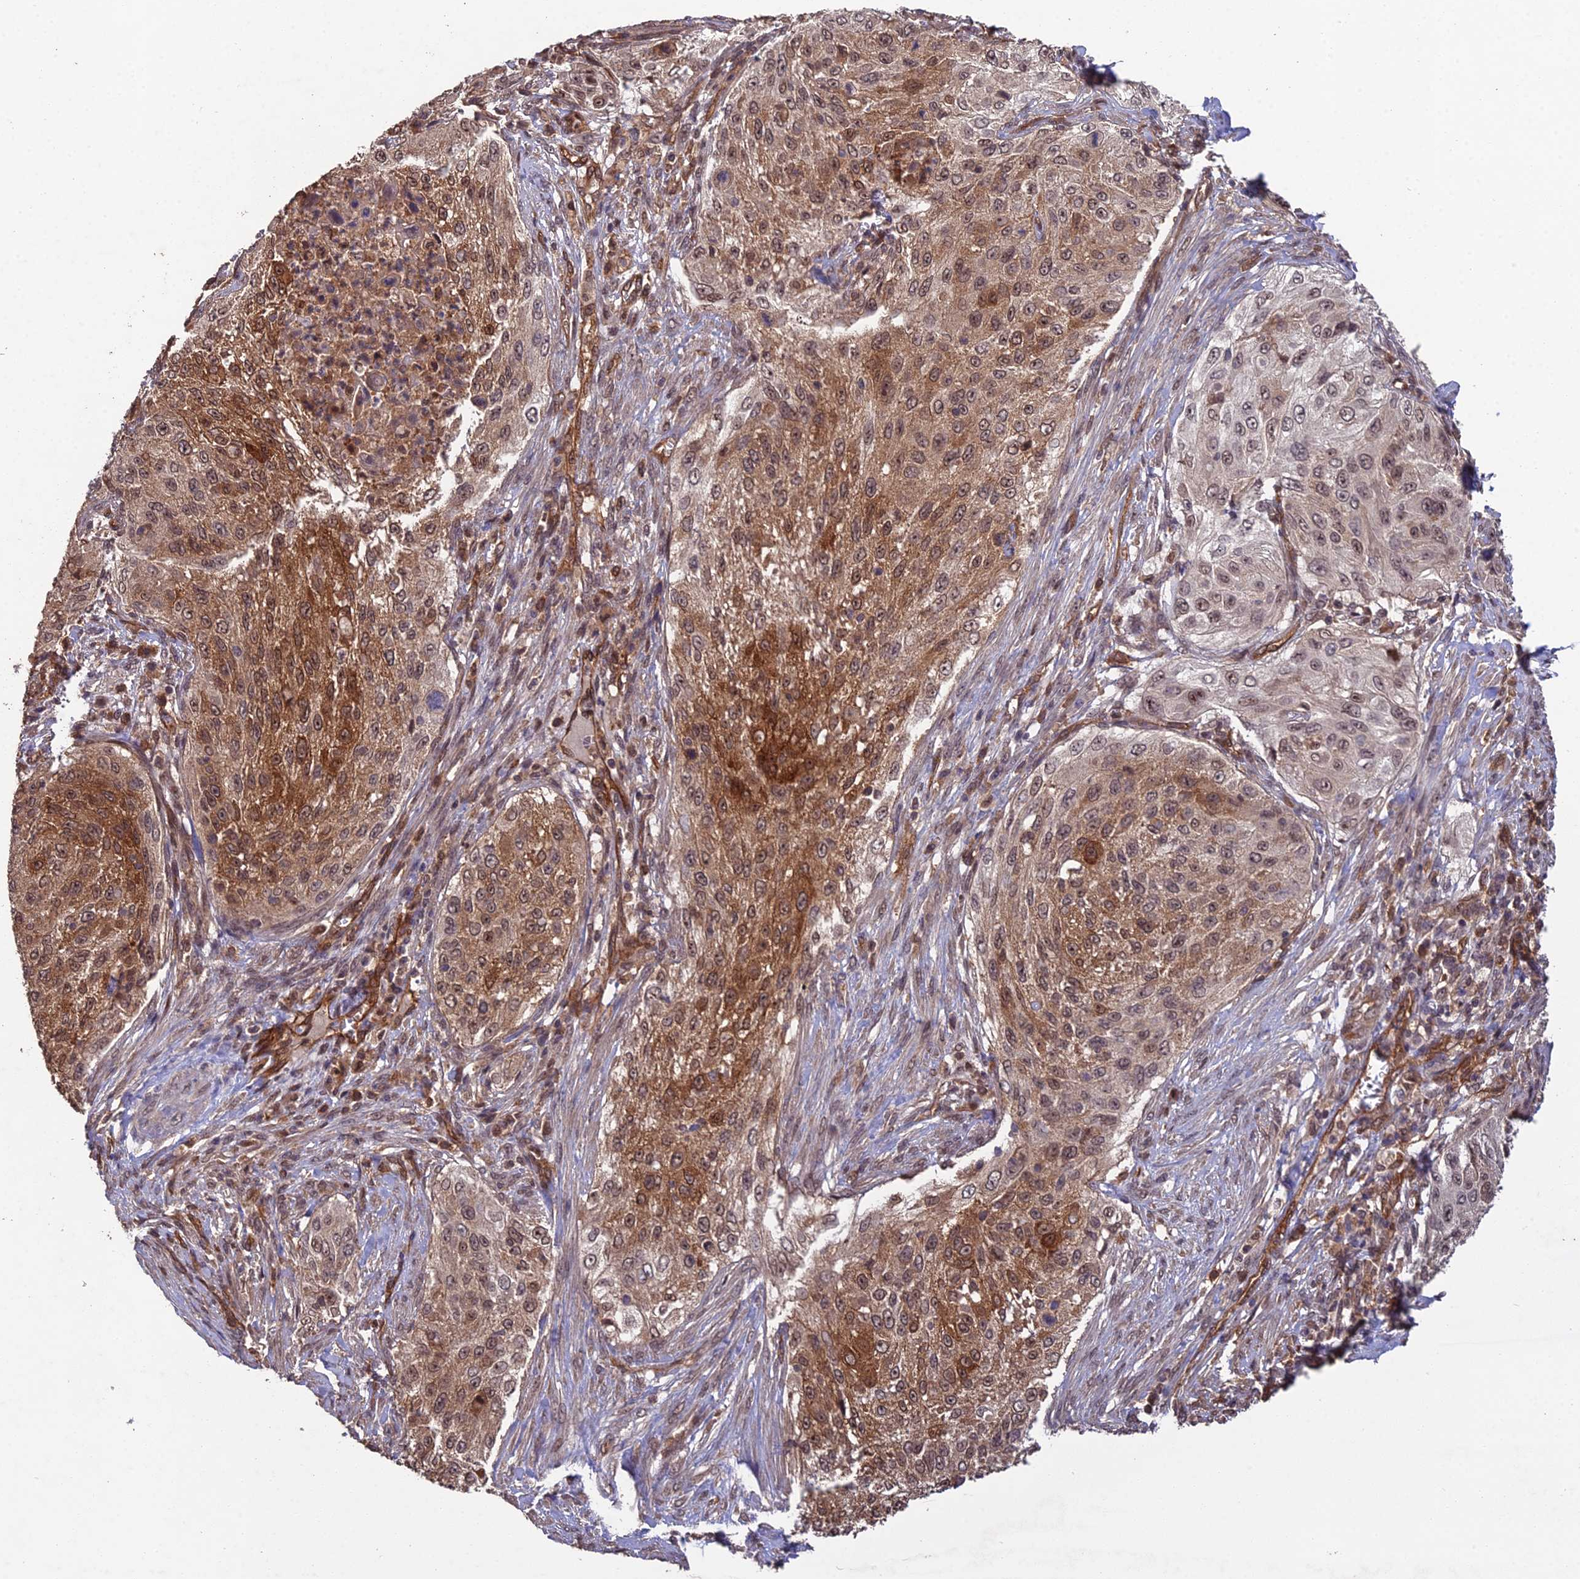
{"staining": {"intensity": "strong", "quantity": "25%-75%", "location": "cytoplasmic/membranous,nuclear"}, "tissue": "cervical cancer", "cell_type": "Tumor cells", "image_type": "cancer", "snomed": [{"axis": "morphology", "description": "Squamous cell carcinoma, NOS"}, {"axis": "topography", "description": "Cervix"}], "caption": "Immunohistochemical staining of human squamous cell carcinoma (cervical) demonstrates high levels of strong cytoplasmic/membranous and nuclear protein positivity in approximately 25%-75% of tumor cells.", "gene": "RALGAPA2", "patient": {"sex": "female", "age": 42}}